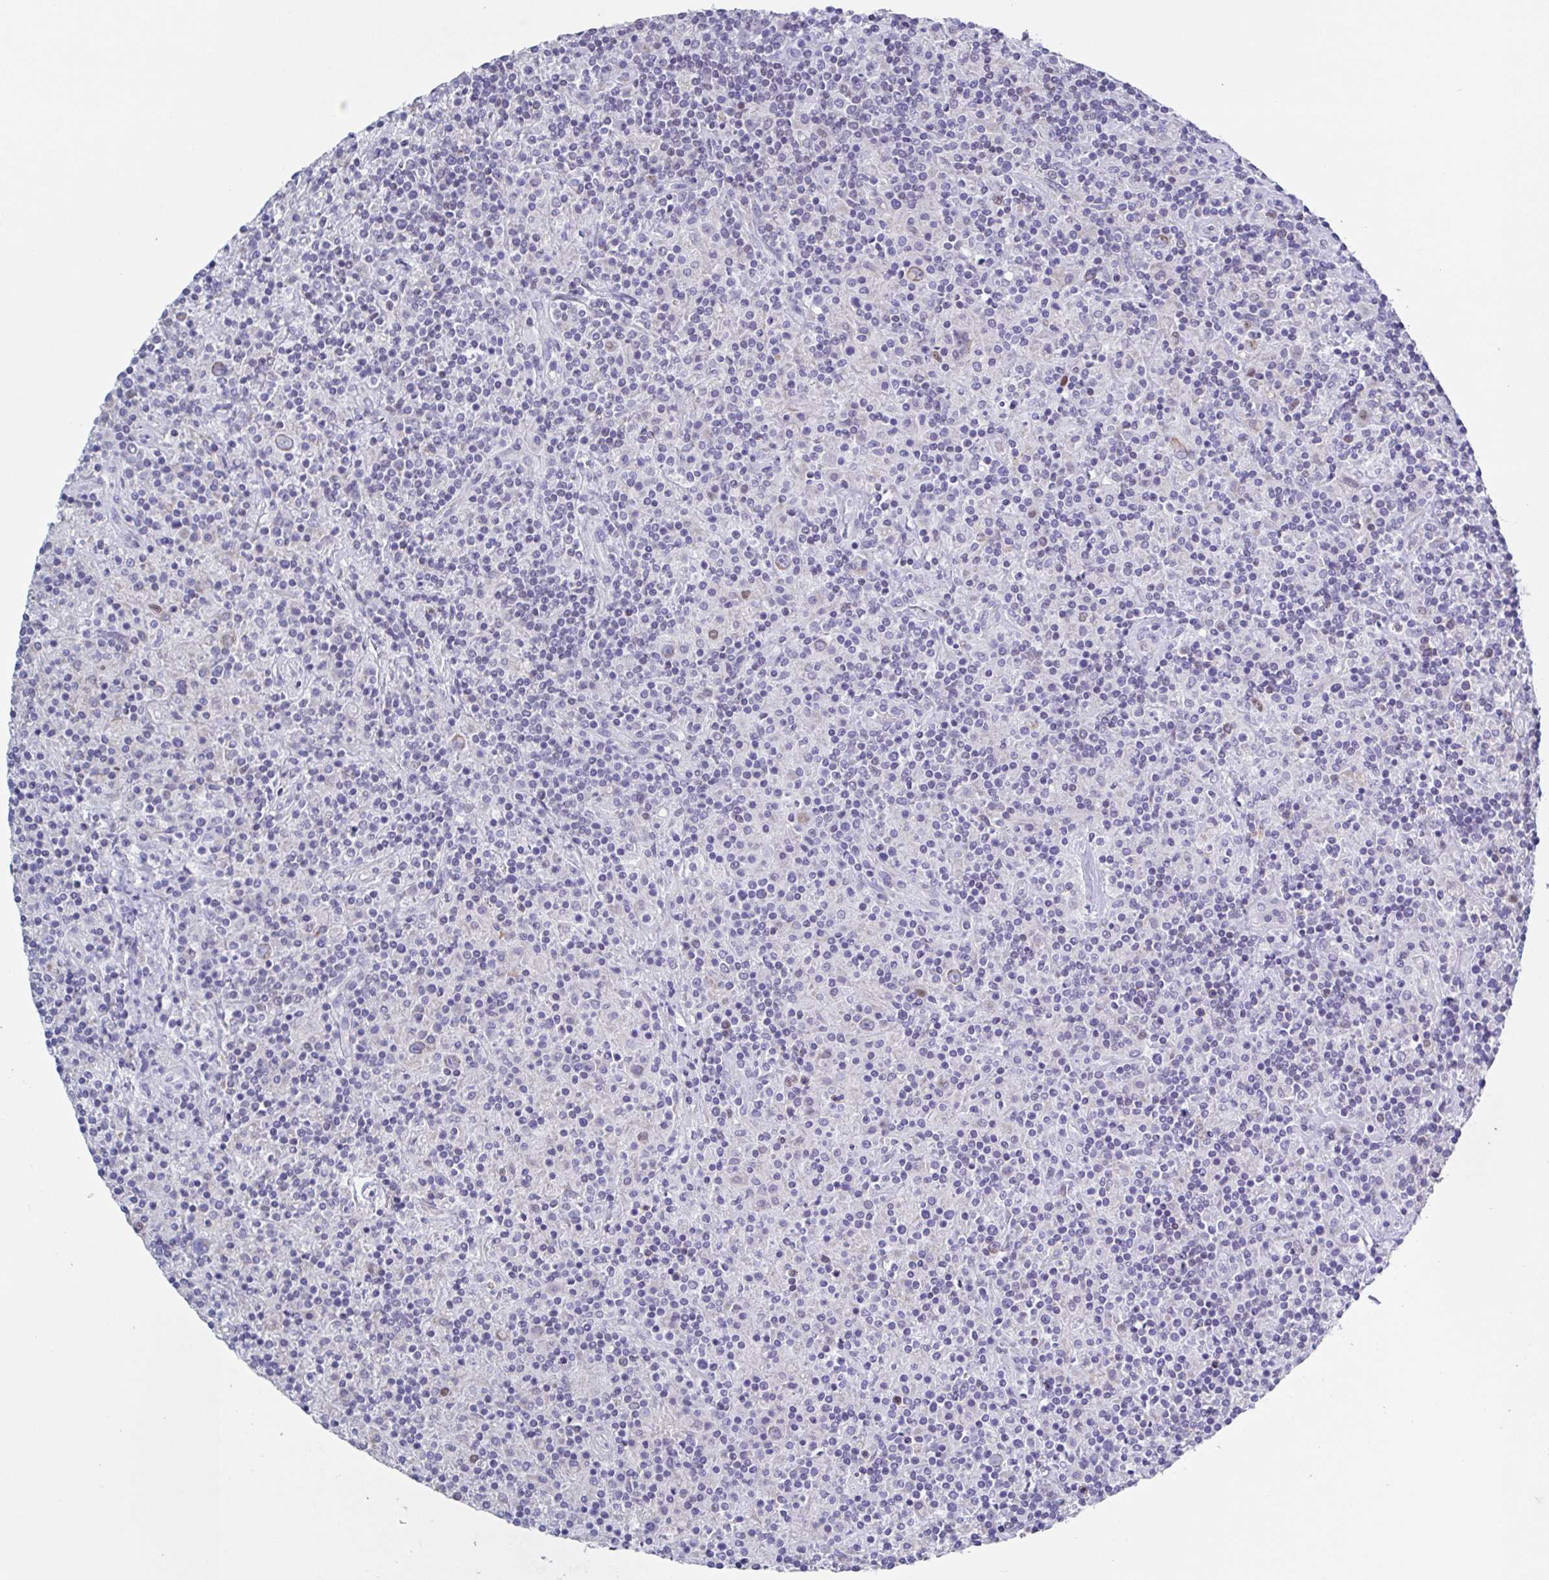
{"staining": {"intensity": "weak", "quantity": "<25%", "location": "cytoplasmic/membranous"}, "tissue": "lymphoma", "cell_type": "Tumor cells", "image_type": "cancer", "snomed": [{"axis": "morphology", "description": "Hodgkin's disease, NOS"}, {"axis": "topography", "description": "Lymph node"}], "caption": "A photomicrograph of lymphoma stained for a protein demonstrates no brown staining in tumor cells.", "gene": "PBOV1", "patient": {"sex": "male", "age": 70}}